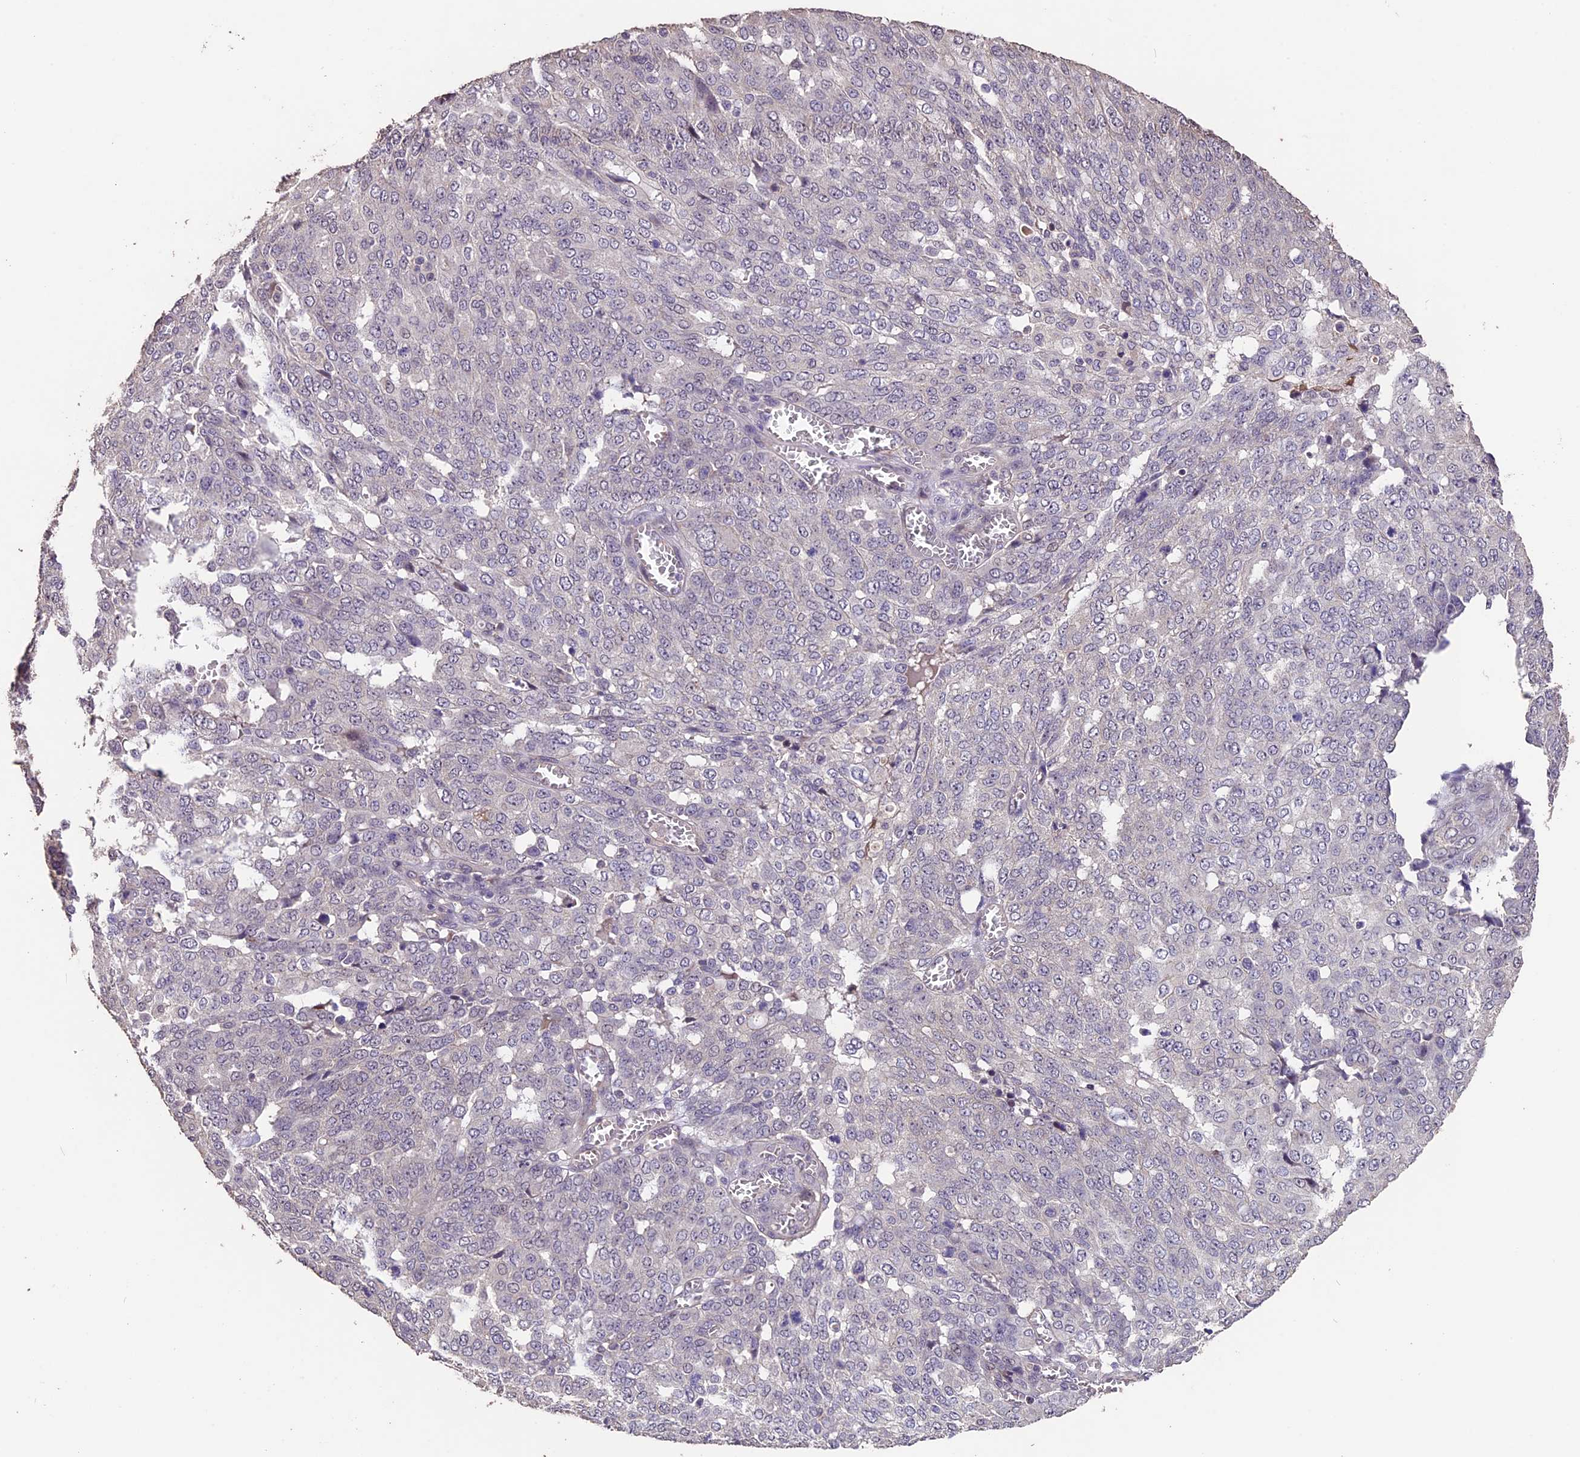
{"staining": {"intensity": "negative", "quantity": "none", "location": "none"}, "tissue": "ovarian cancer", "cell_type": "Tumor cells", "image_type": "cancer", "snomed": [{"axis": "morphology", "description": "Cystadenocarcinoma, serous, NOS"}, {"axis": "topography", "description": "Soft tissue"}, {"axis": "topography", "description": "Ovary"}], "caption": "Immunohistochemistry (IHC) micrograph of ovarian cancer stained for a protein (brown), which exhibits no expression in tumor cells.", "gene": "GNB5", "patient": {"sex": "female", "age": 57}}